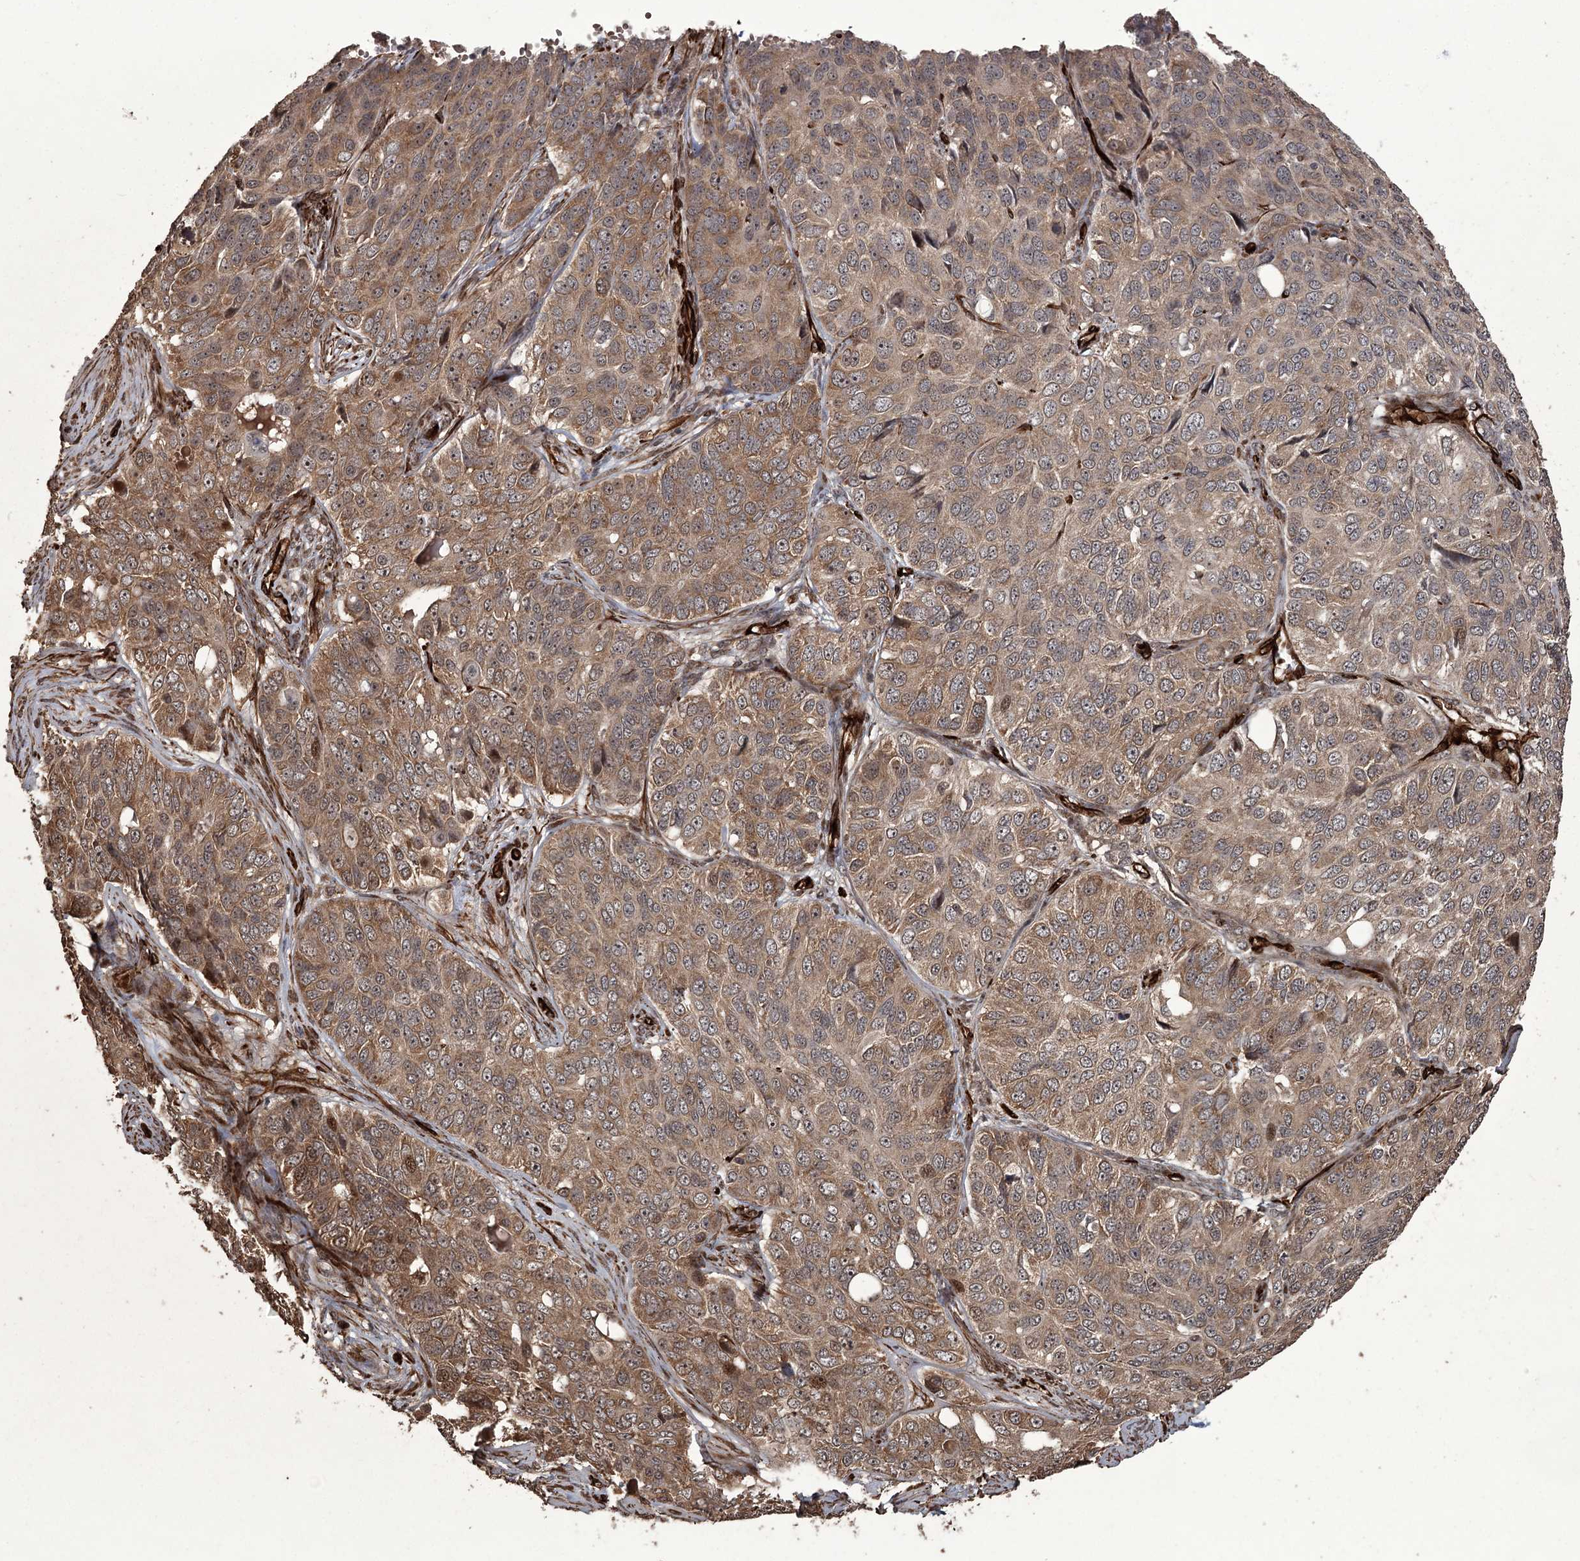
{"staining": {"intensity": "moderate", "quantity": ">75%", "location": "cytoplasmic/membranous"}, "tissue": "ovarian cancer", "cell_type": "Tumor cells", "image_type": "cancer", "snomed": [{"axis": "morphology", "description": "Carcinoma, endometroid"}, {"axis": "topography", "description": "Ovary"}], "caption": "There is medium levels of moderate cytoplasmic/membranous expression in tumor cells of ovarian endometroid carcinoma, as demonstrated by immunohistochemical staining (brown color).", "gene": "RPAP3", "patient": {"sex": "female", "age": 51}}